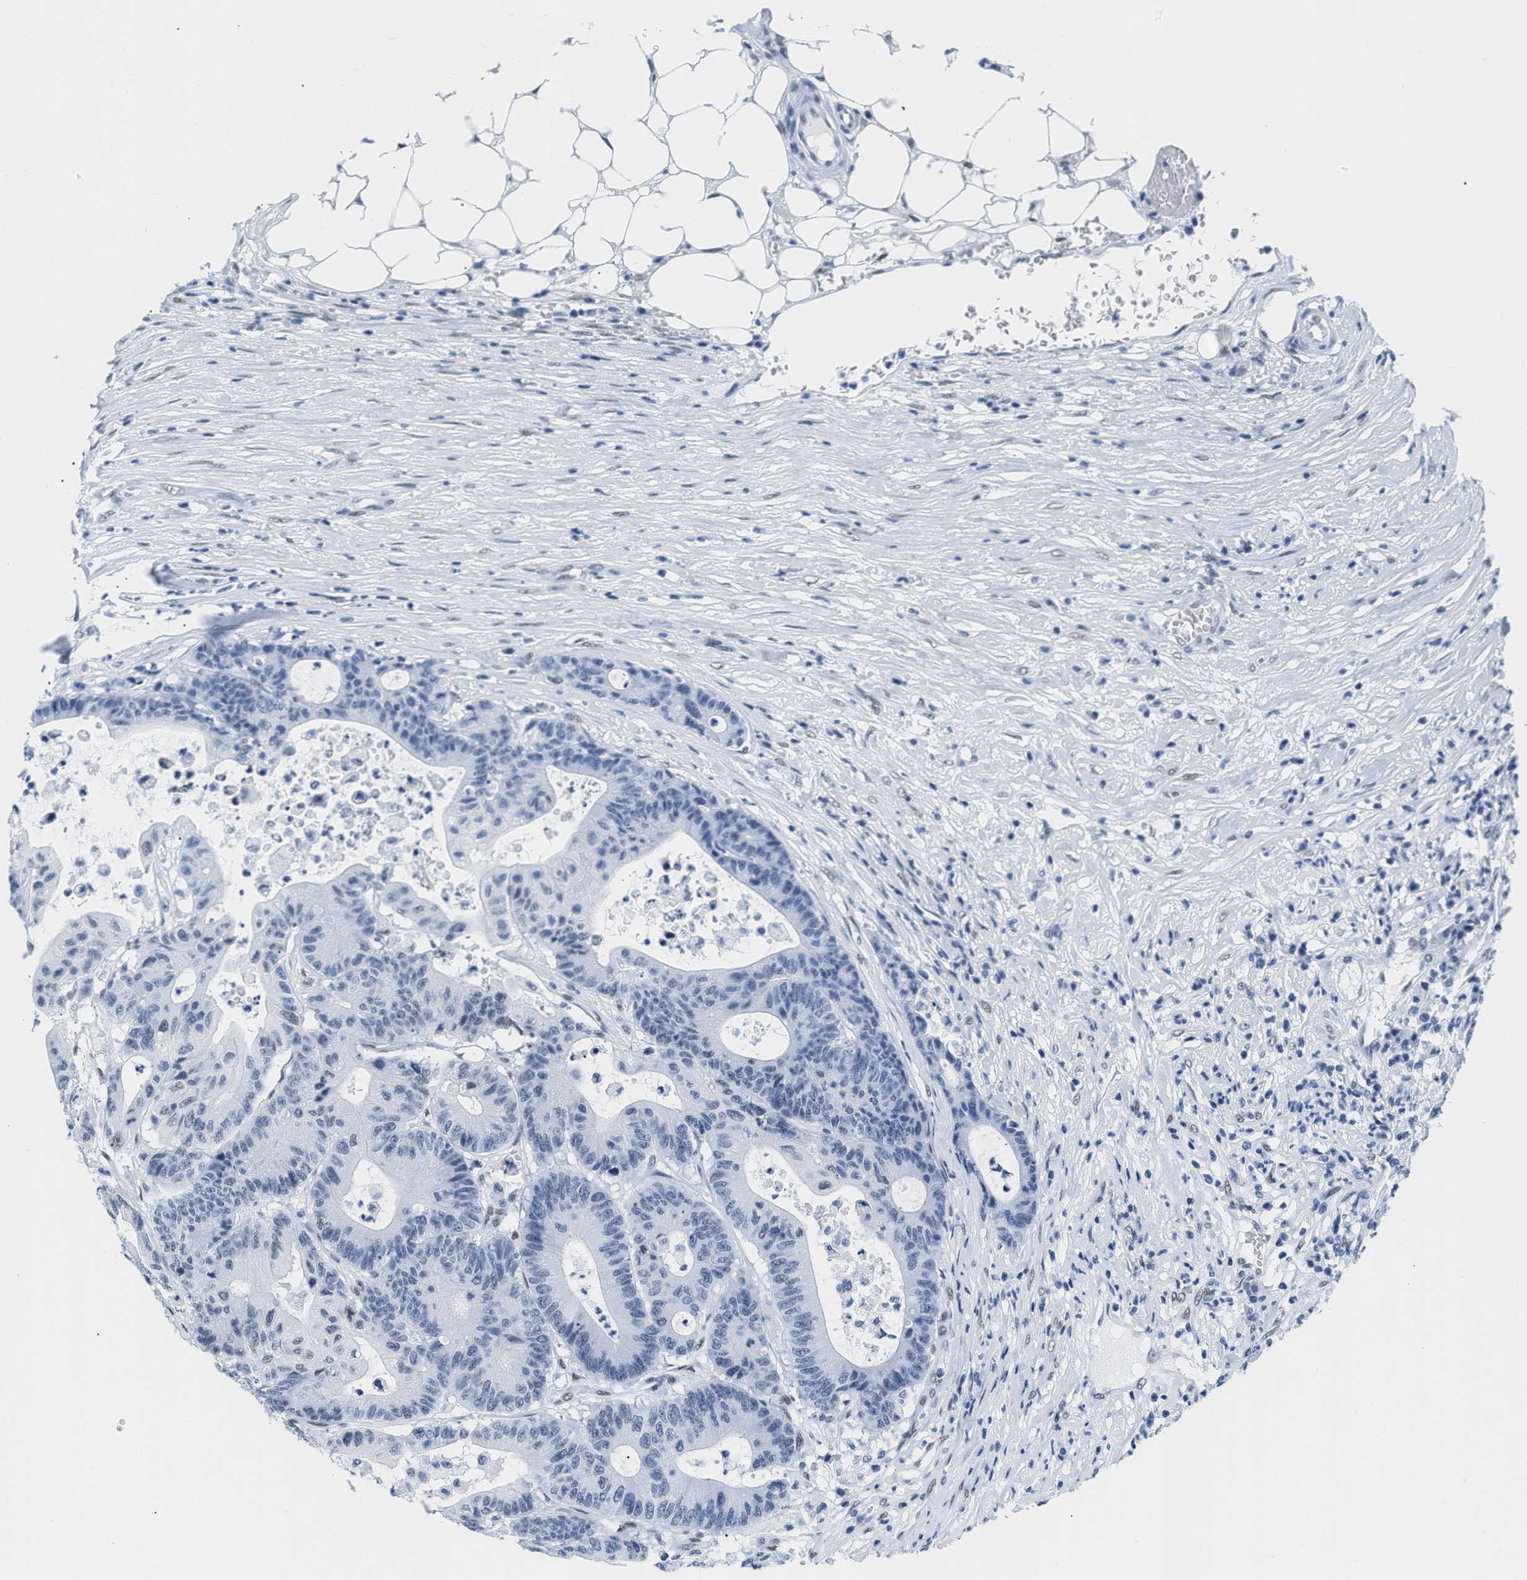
{"staining": {"intensity": "negative", "quantity": "none", "location": "none"}, "tissue": "colorectal cancer", "cell_type": "Tumor cells", "image_type": "cancer", "snomed": [{"axis": "morphology", "description": "Adenocarcinoma, NOS"}, {"axis": "topography", "description": "Colon"}], "caption": "This is an IHC image of human adenocarcinoma (colorectal). There is no positivity in tumor cells.", "gene": "CTBP1", "patient": {"sex": "female", "age": 84}}